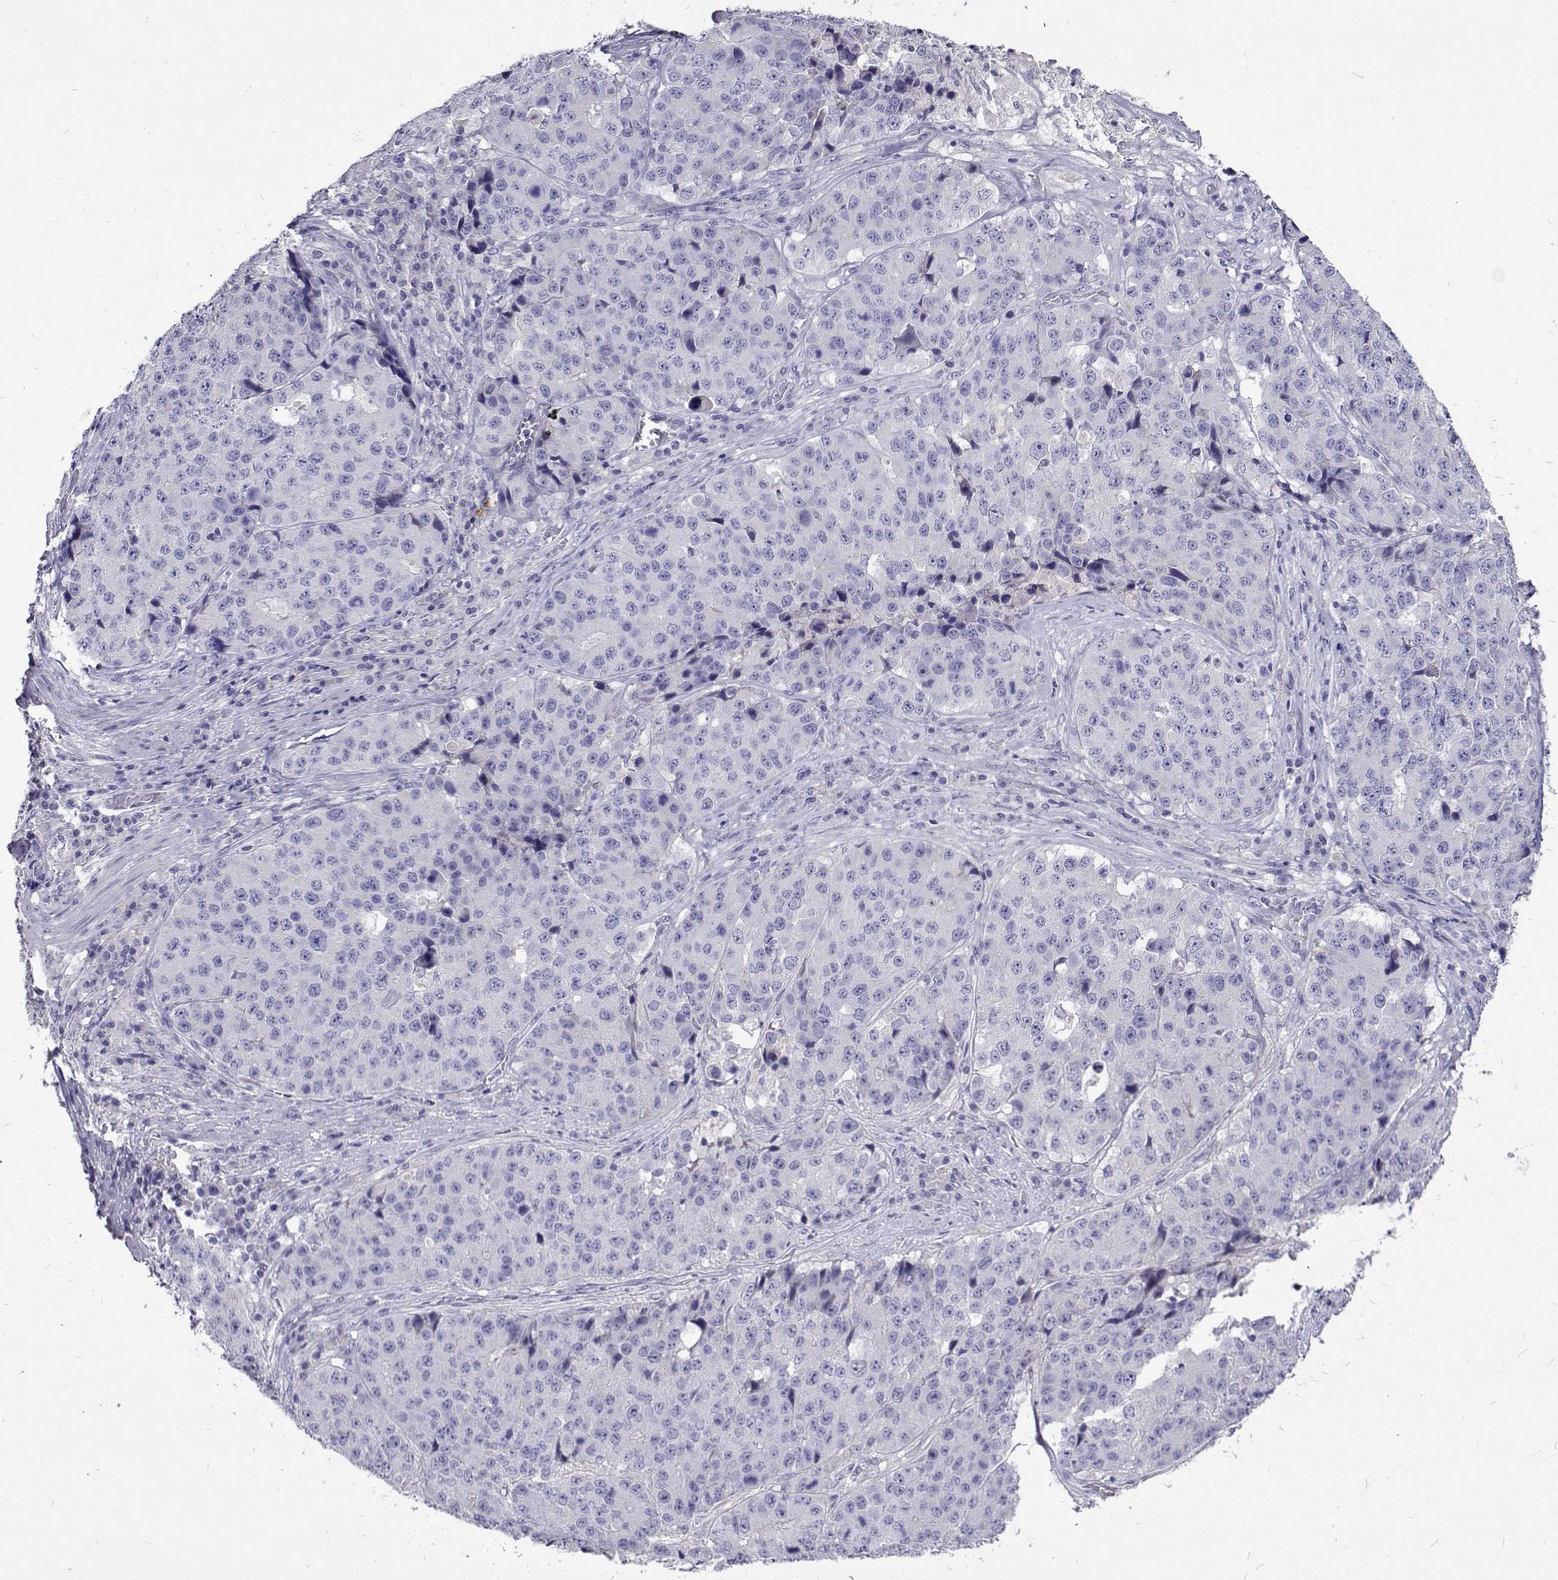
{"staining": {"intensity": "negative", "quantity": "none", "location": "none"}, "tissue": "stomach cancer", "cell_type": "Tumor cells", "image_type": "cancer", "snomed": [{"axis": "morphology", "description": "Adenocarcinoma, NOS"}, {"axis": "topography", "description": "Stomach"}], "caption": "Human stomach cancer (adenocarcinoma) stained for a protein using IHC reveals no positivity in tumor cells.", "gene": "CFAP44", "patient": {"sex": "male", "age": 71}}